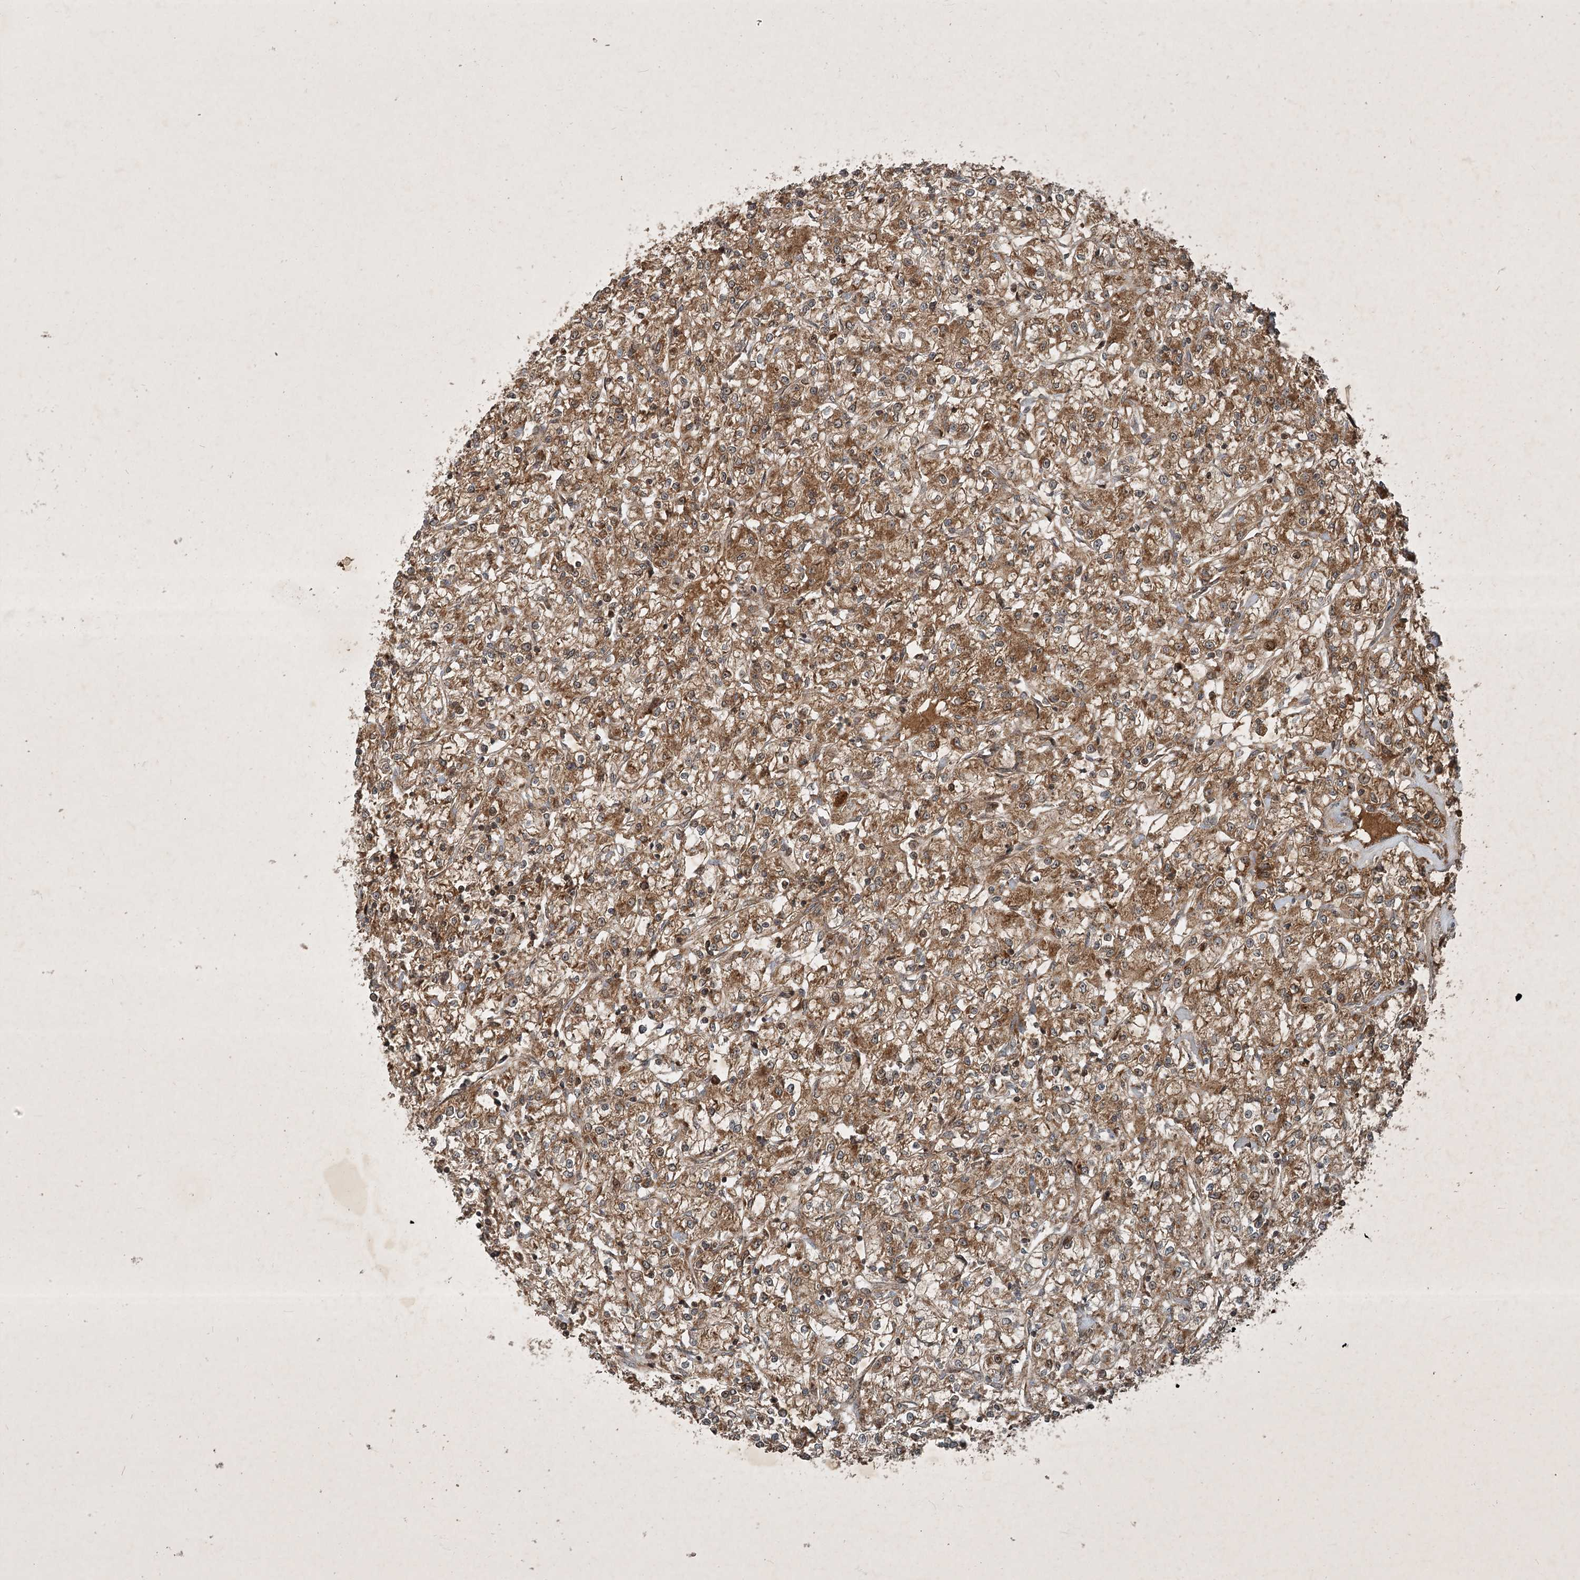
{"staining": {"intensity": "moderate", "quantity": ">75%", "location": "cytoplasmic/membranous"}, "tissue": "renal cancer", "cell_type": "Tumor cells", "image_type": "cancer", "snomed": [{"axis": "morphology", "description": "Adenocarcinoma, NOS"}, {"axis": "topography", "description": "Kidney"}], "caption": "Protein expression analysis of human renal cancer (adenocarcinoma) reveals moderate cytoplasmic/membranous expression in approximately >75% of tumor cells.", "gene": "UNC93A", "patient": {"sex": "female", "age": 59}}